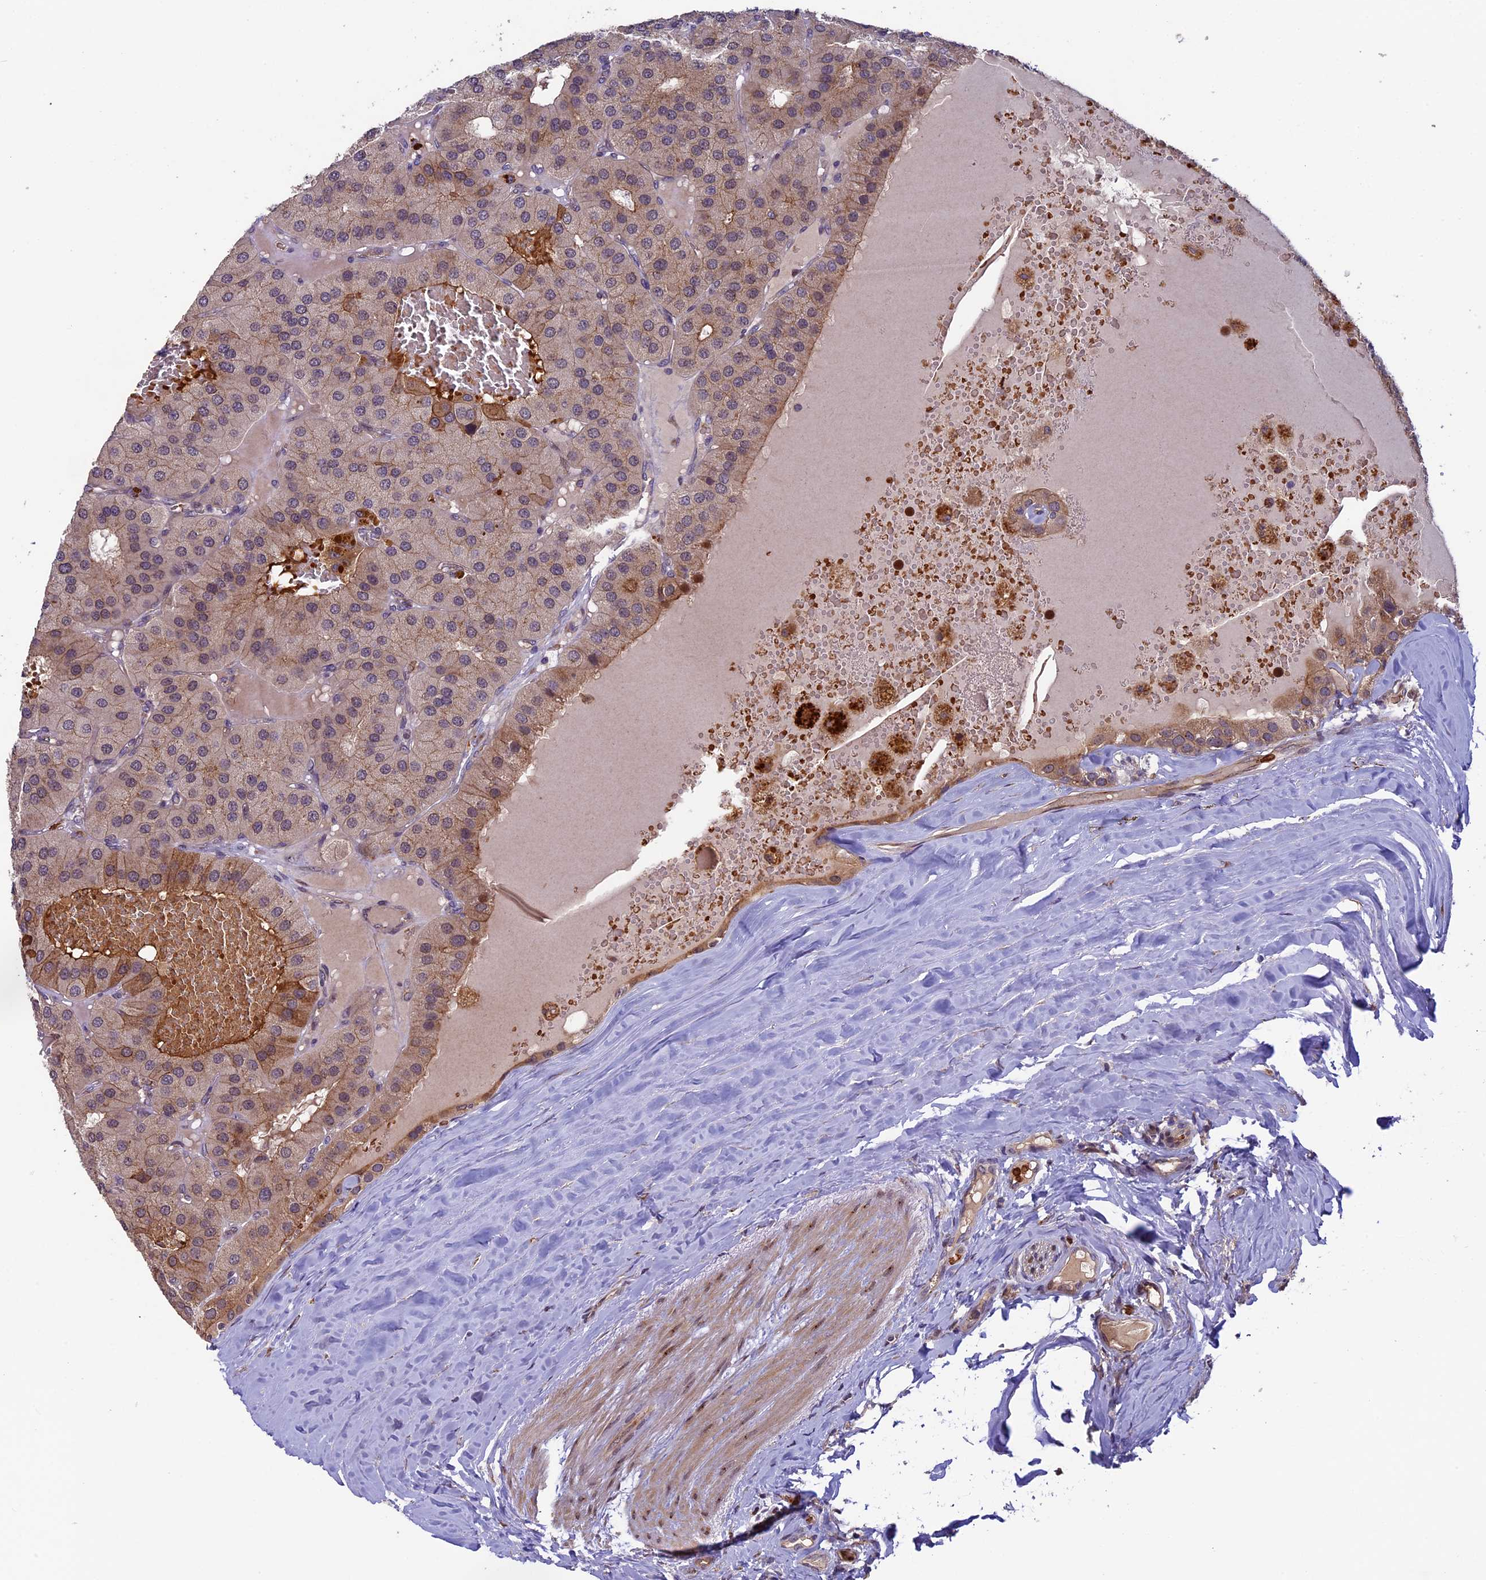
{"staining": {"intensity": "weak", "quantity": "25%-75%", "location": "cytoplasmic/membranous"}, "tissue": "parathyroid gland", "cell_type": "Glandular cells", "image_type": "normal", "snomed": [{"axis": "morphology", "description": "Normal tissue, NOS"}, {"axis": "morphology", "description": "Adenoma, NOS"}, {"axis": "topography", "description": "Parathyroid gland"}], "caption": "IHC (DAB (3,3'-diaminobenzidine)) staining of unremarkable human parathyroid gland reveals weak cytoplasmic/membranous protein expression in about 25%-75% of glandular cells.", "gene": "CCDC9B", "patient": {"sex": "female", "age": 86}}